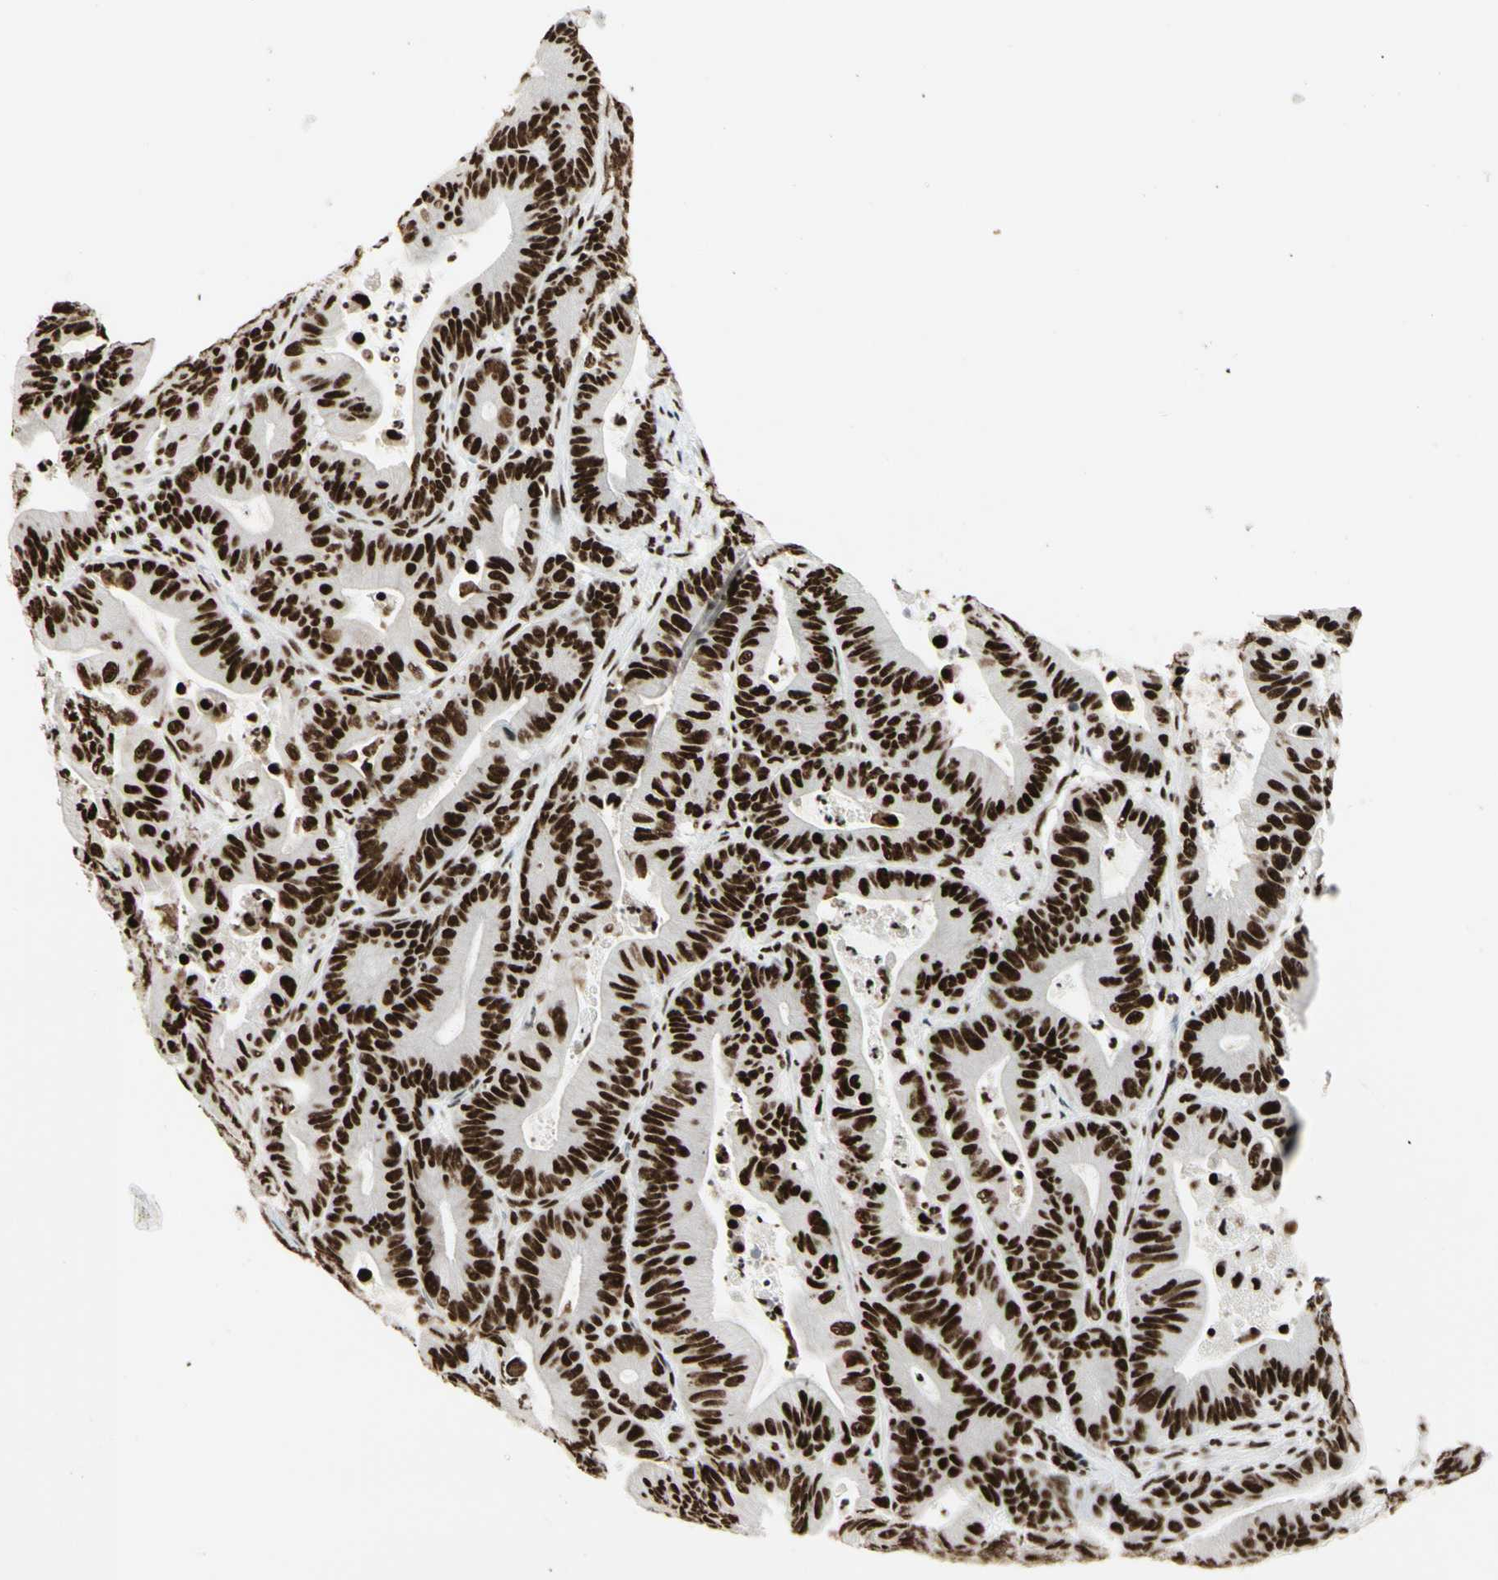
{"staining": {"intensity": "strong", "quantity": ">75%", "location": "nuclear"}, "tissue": "colorectal cancer", "cell_type": "Tumor cells", "image_type": "cancer", "snomed": [{"axis": "morphology", "description": "Adenocarcinoma, NOS"}, {"axis": "topography", "description": "Colon"}], "caption": "Protein expression by immunohistochemistry exhibits strong nuclear staining in about >75% of tumor cells in colorectal cancer (adenocarcinoma).", "gene": "CCAR1", "patient": {"sex": "female", "age": 84}}